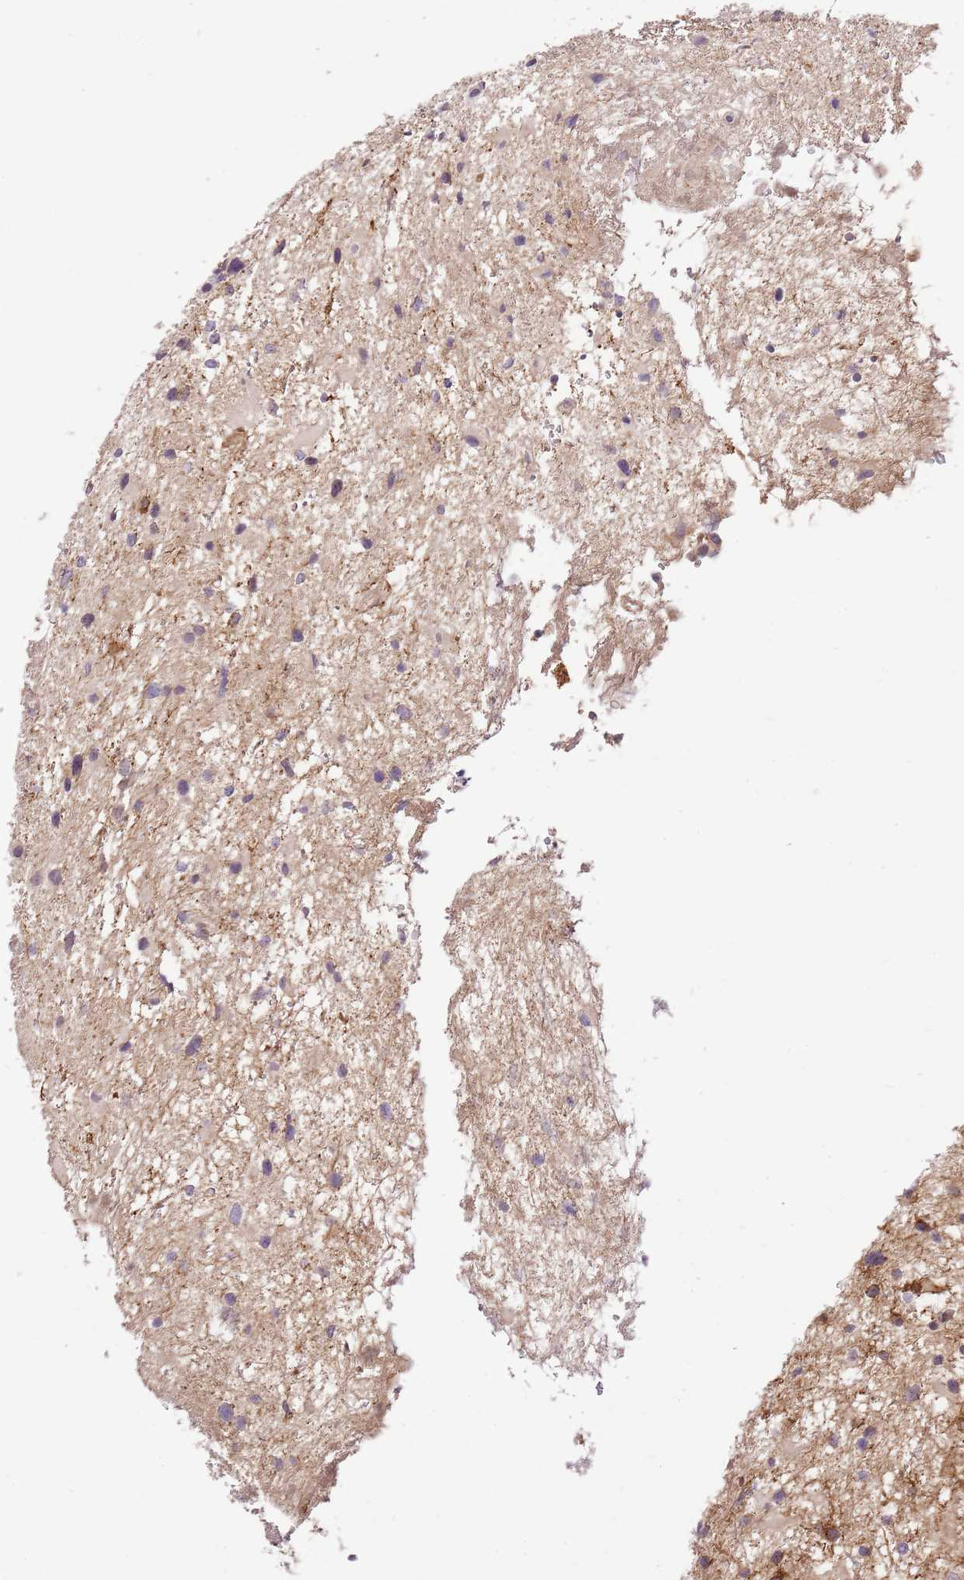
{"staining": {"intensity": "strong", "quantity": "25%-75%", "location": "cytoplasmic/membranous"}, "tissue": "glioma", "cell_type": "Tumor cells", "image_type": "cancer", "snomed": [{"axis": "morphology", "description": "Glioma, malignant, Low grade"}, {"axis": "topography", "description": "Brain"}], "caption": "DAB (3,3'-diaminobenzidine) immunohistochemical staining of human malignant glioma (low-grade) exhibits strong cytoplasmic/membranous protein staining in about 25%-75% of tumor cells.", "gene": "RFK", "patient": {"sex": "female", "age": 32}}